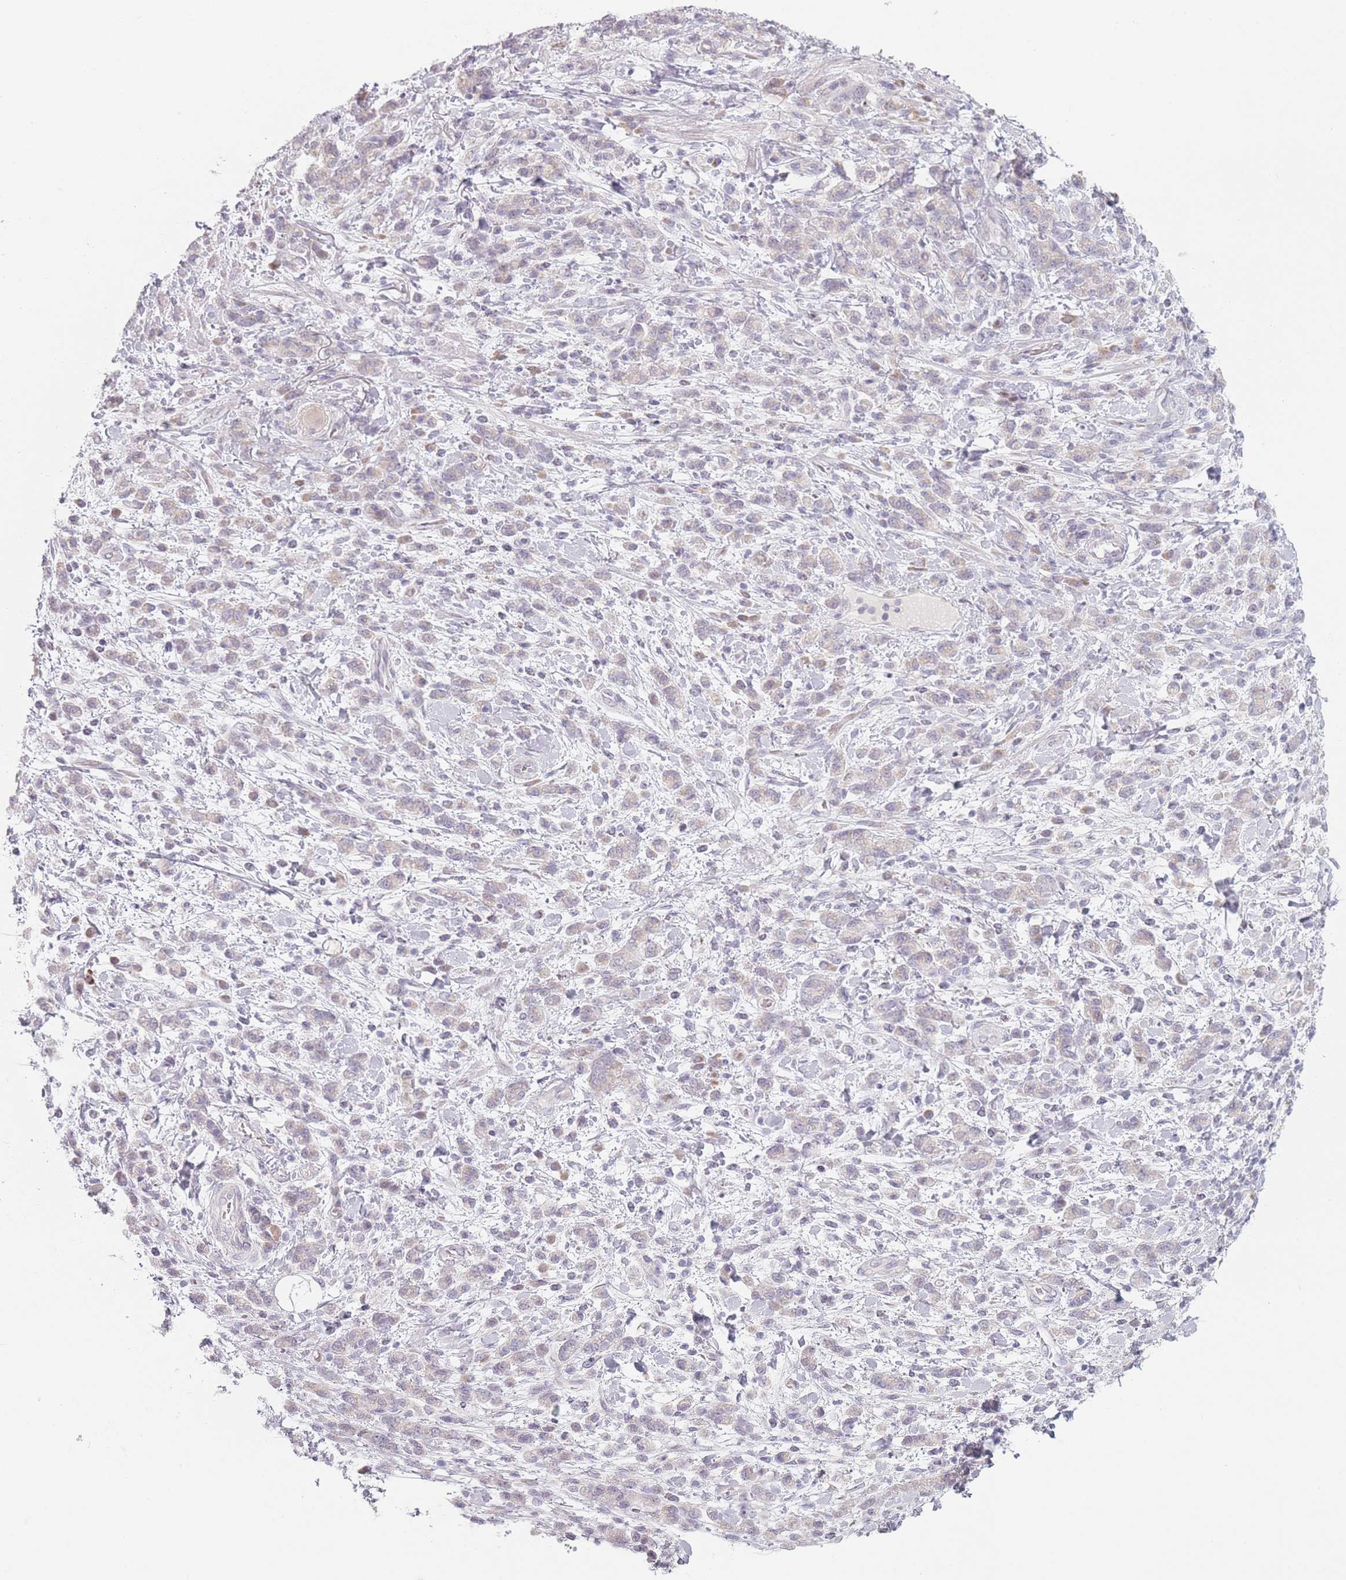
{"staining": {"intensity": "negative", "quantity": "none", "location": "none"}, "tissue": "stomach cancer", "cell_type": "Tumor cells", "image_type": "cancer", "snomed": [{"axis": "morphology", "description": "Adenocarcinoma, NOS"}, {"axis": "topography", "description": "Stomach"}], "caption": "Stomach cancer was stained to show a protein in brown. There is no significant staining in tumor cells.", "gene": "RASL10B", "patient": {"sex": "male", "age": 77}}